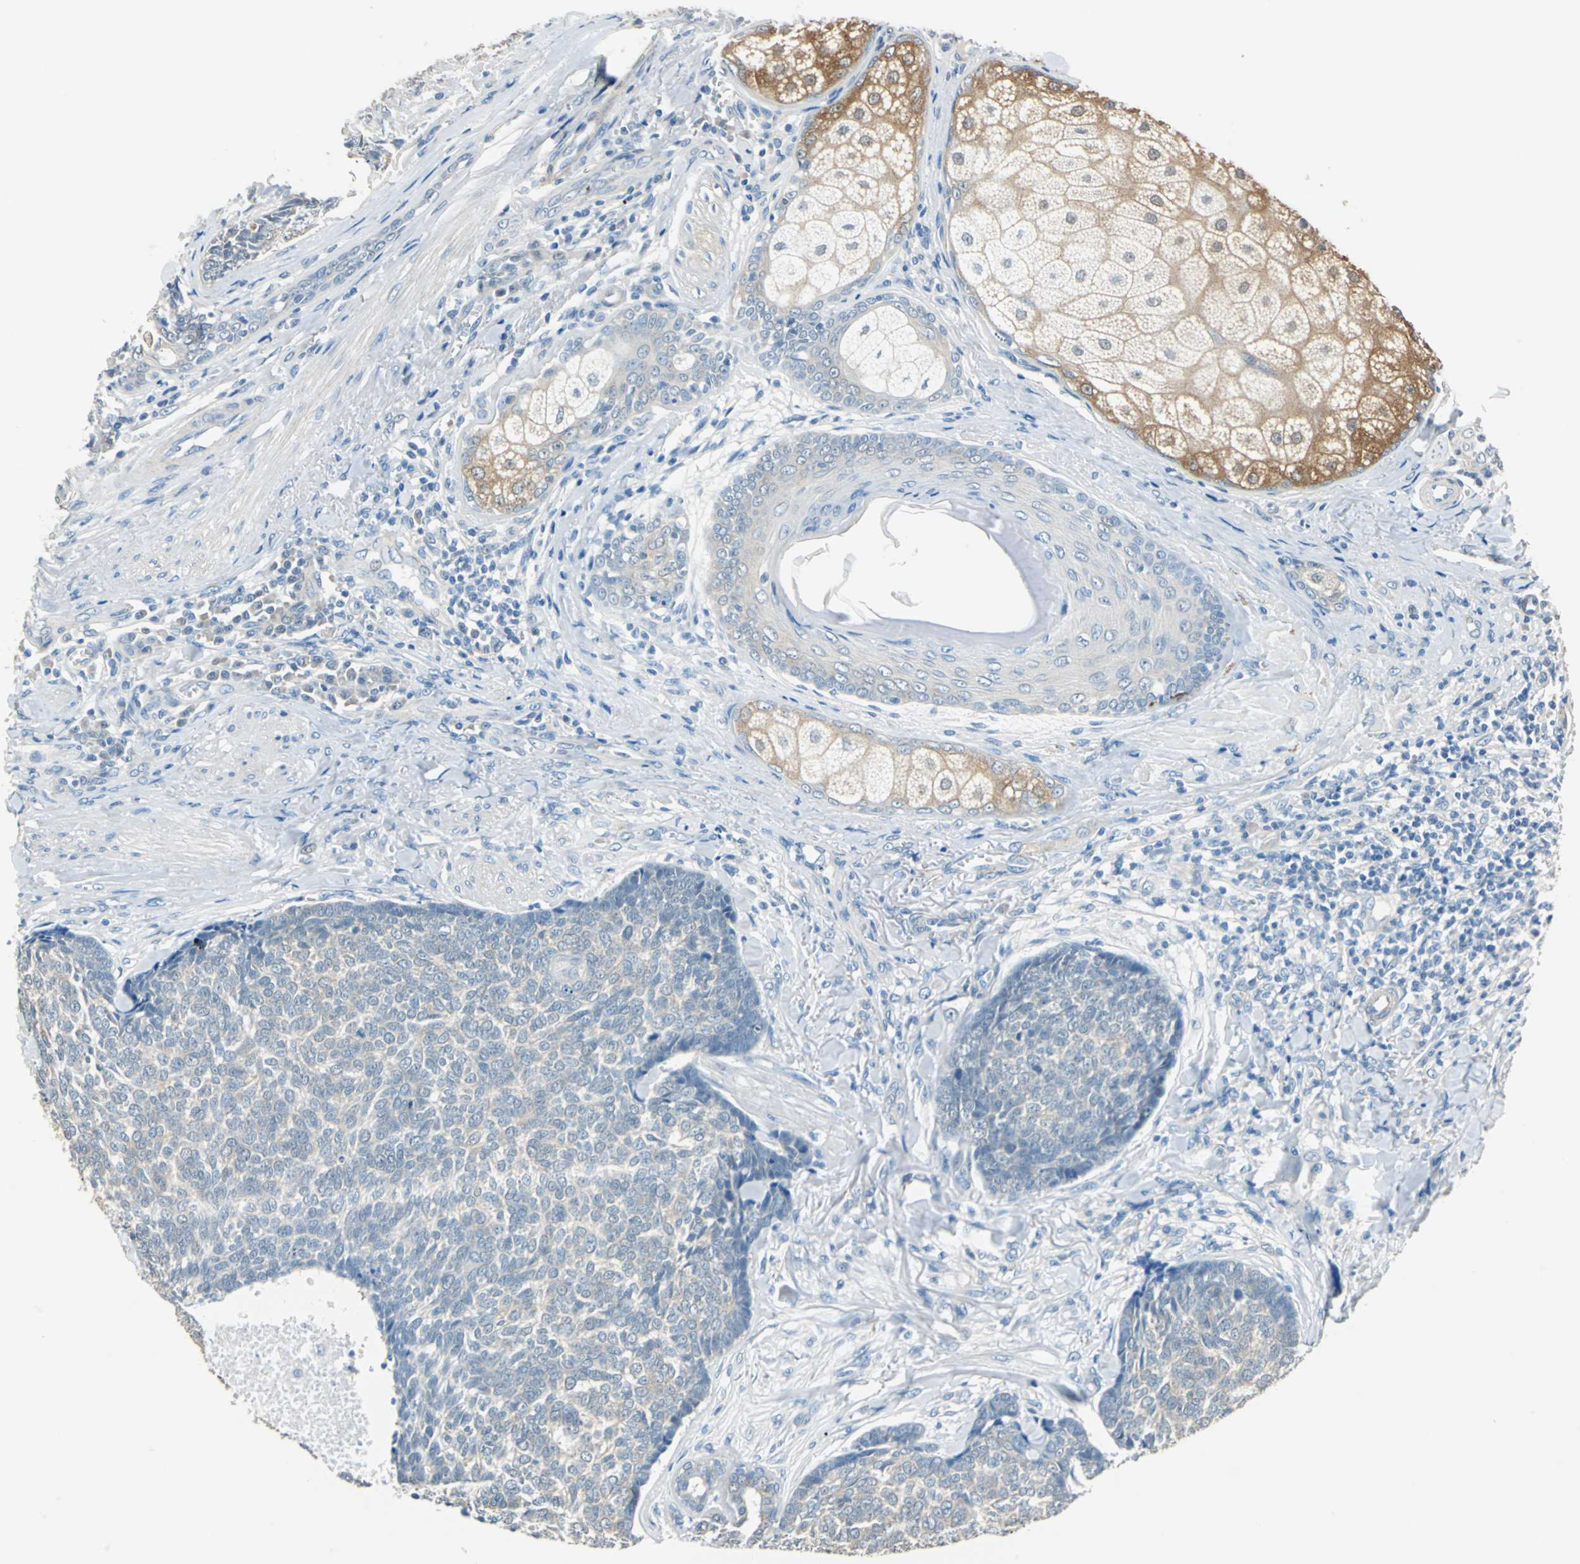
{"staining": {"intensity": "weak", "quantity": ">75%", "location": "cytoplasmic/membranous"}, "tissue": "skin cancer", "cell_type": "Tumor cells", "image_type": "cancer", "snomed": [{"axis": "morphology", "description": "Basal cell carcinoma"}, {"axis": "topography", "description": "Skin"}], "caption": "Immunohistochemical staining of basal cell carcinoma (skin) shows low levels of weak cytoplasmic/membranous positivity in approximately >75% of tumor cells.", "gene": "FKBP4", "patient": {"sex": "male", "age": 84}}